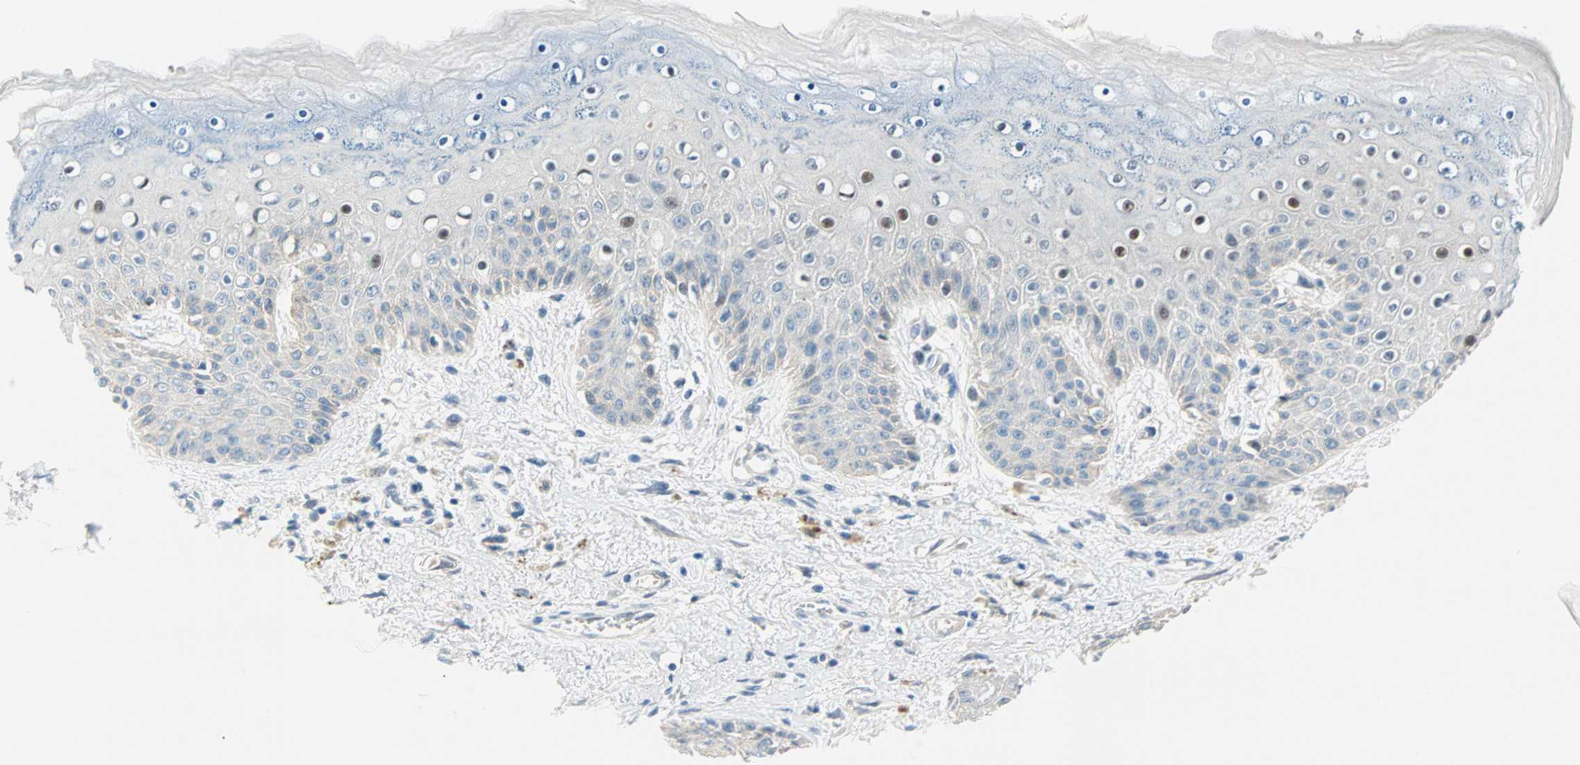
{"staining": {"intensity": "negative", "quantity": "none", "location": "none"}, "tissue": "skin", "cell_type": "Epidermal cells", "image_type": "normal", "snomed": [{"axis": "morphology", "description": "Normal tissue, NOS"}, {"axis": "topography", "description": "Anal"}], "caption": "Immunohistochemistry (IHC) histopathology image of normal skin stained for a protein (brown), which displays no staining in epidermal cells.", "gene": "TMEM163", "patient": {"sex": "female", "age": 46}}